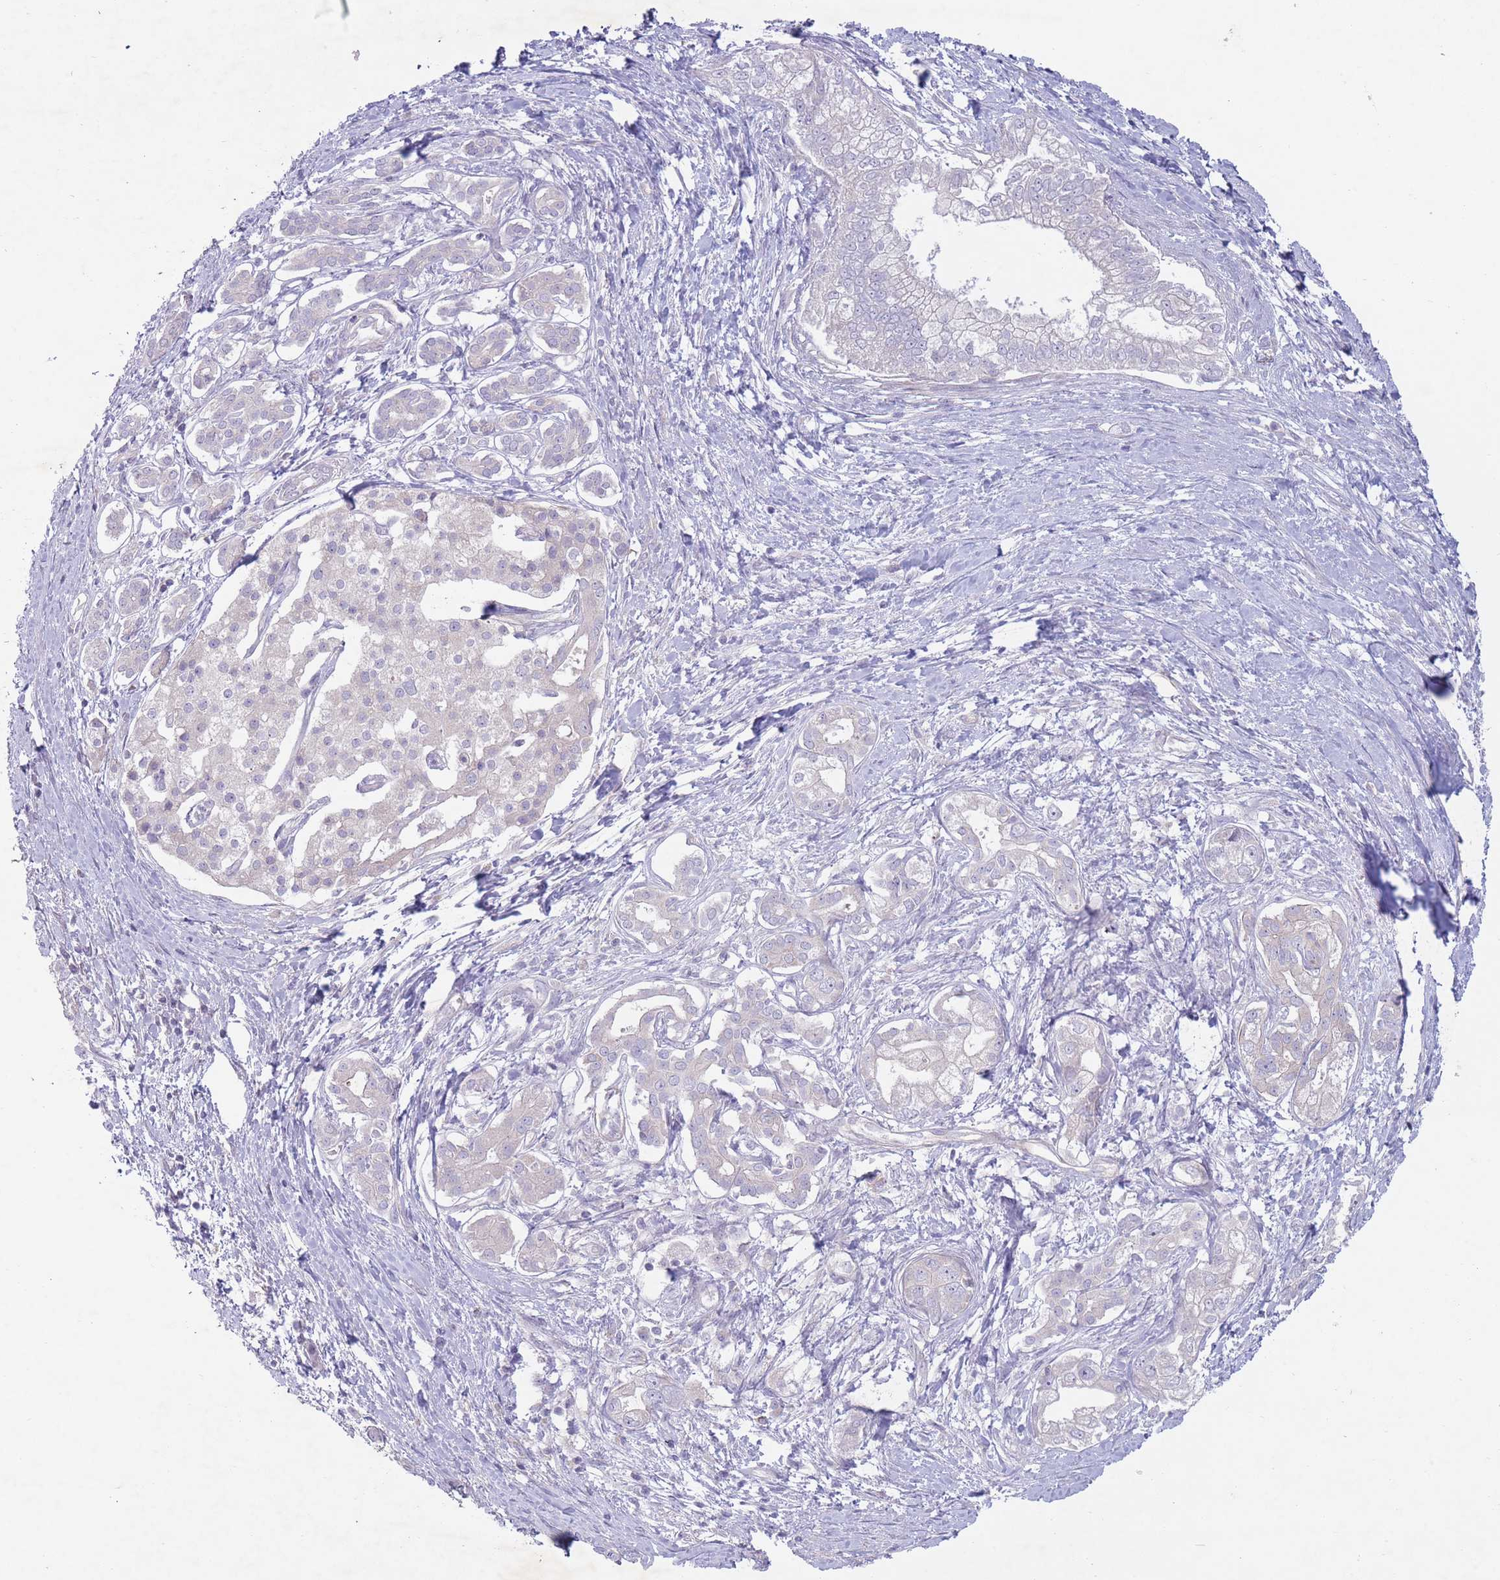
{"staining": {"intensity": "negative", "quantity": "none", "location": "none"}, "tissue": "pancreatic cancer", "cell_type": "Tumor cells", "image_type": "cancer", "snomed": [{"axis": "morphology", "description": "Adenocarcinoma, NOS"}, {"axis": "topography", "description": "Pancreas"}], "caption": "Tumor cells are negative for protein expression in human pancreatic cancer (adenocarcinoma).", "gene": "PNPLA5", "patient": {"sex": "male", "age": 70}}